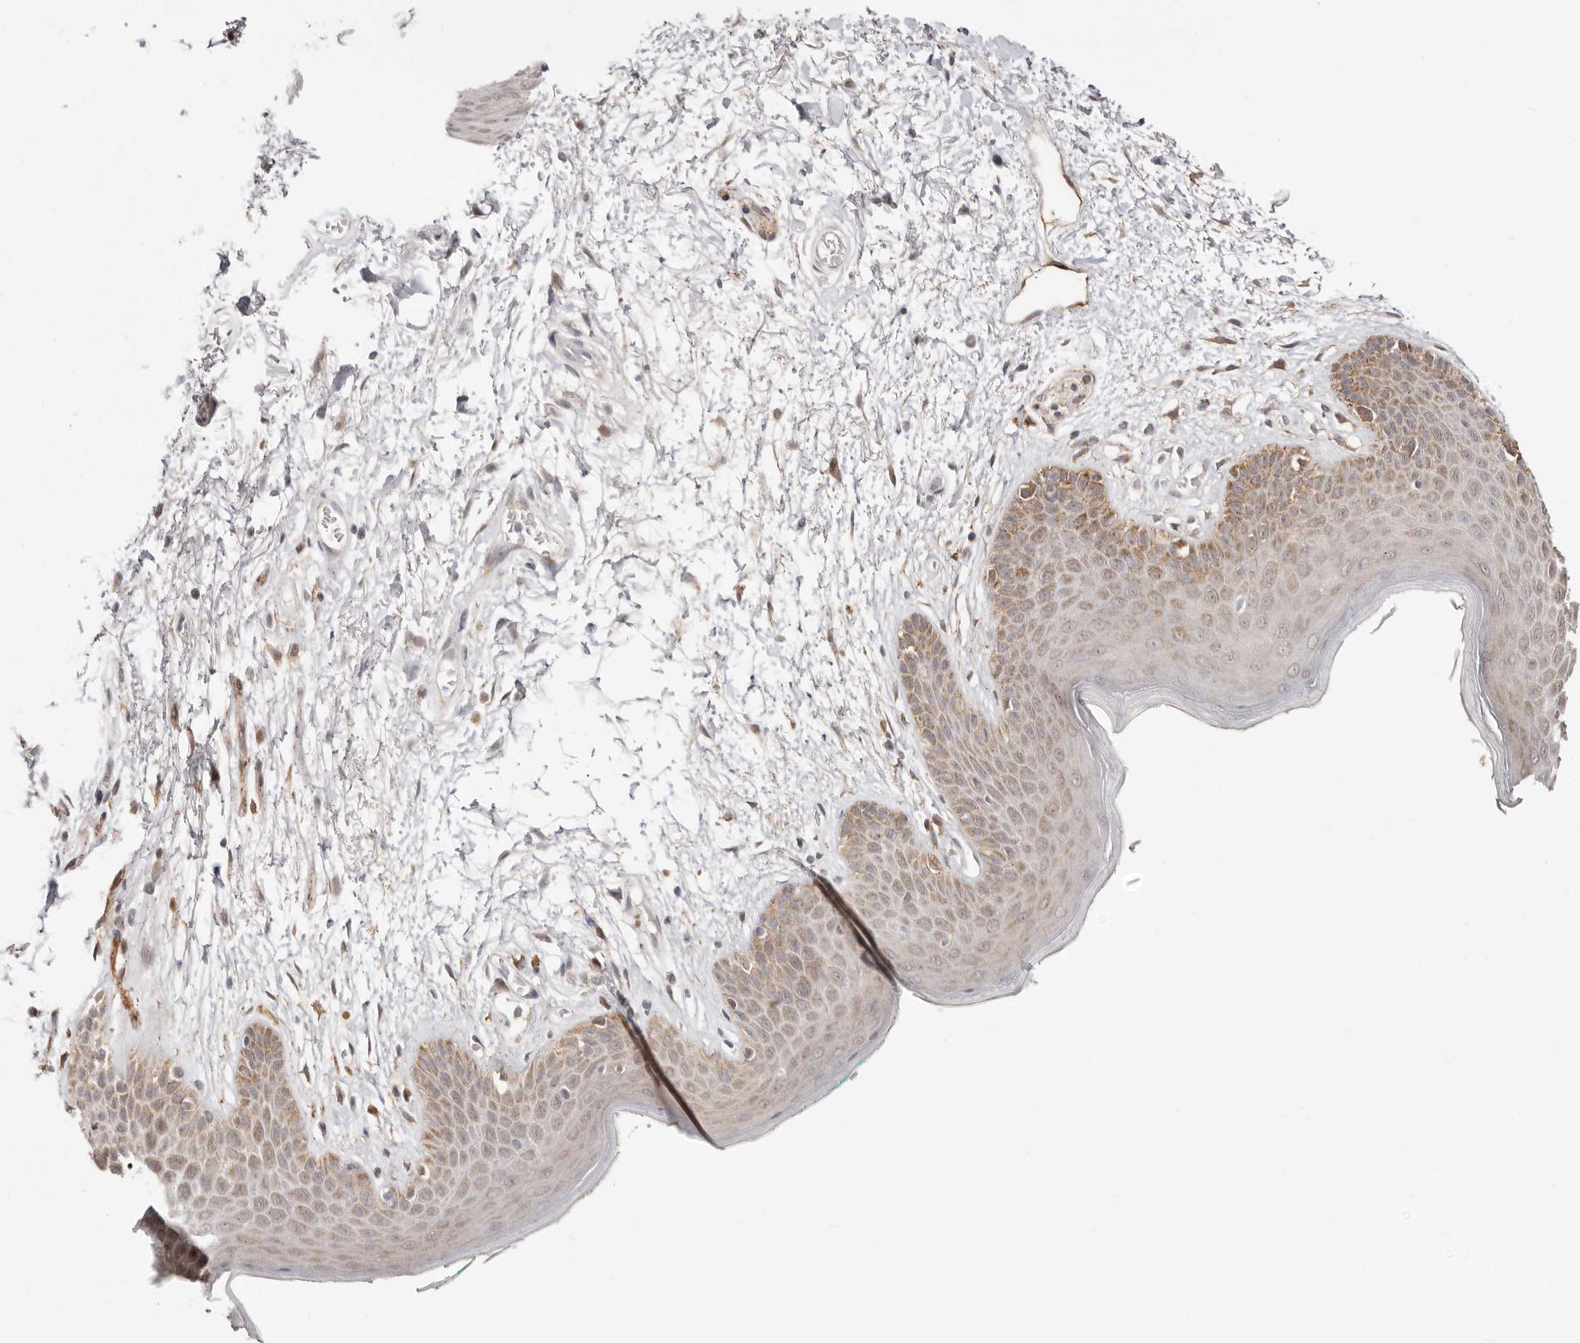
{"staining": {"intensity": "moderate", "quantity": "25%-75%", "location": "cytoplasmic/membranous"}, "tissue": "skin", "cell_type": "Epidermal cells", "image_type": "normal", "snomed": [{"axis": "morphology", "description": "Normal tissue, NOS"}, {"axis": "topography", "description": "Anal"}], "caption": "Protein expression analysis of benign human skin reveals moderate cytoplasmic/membranous staining in about 25%-75% of epidermal cells. The protein of interest is shown in brown color, while the nuclei are stained blue.", "gene": "SZT2", "patient": {"sex": "male", "age": 74}}